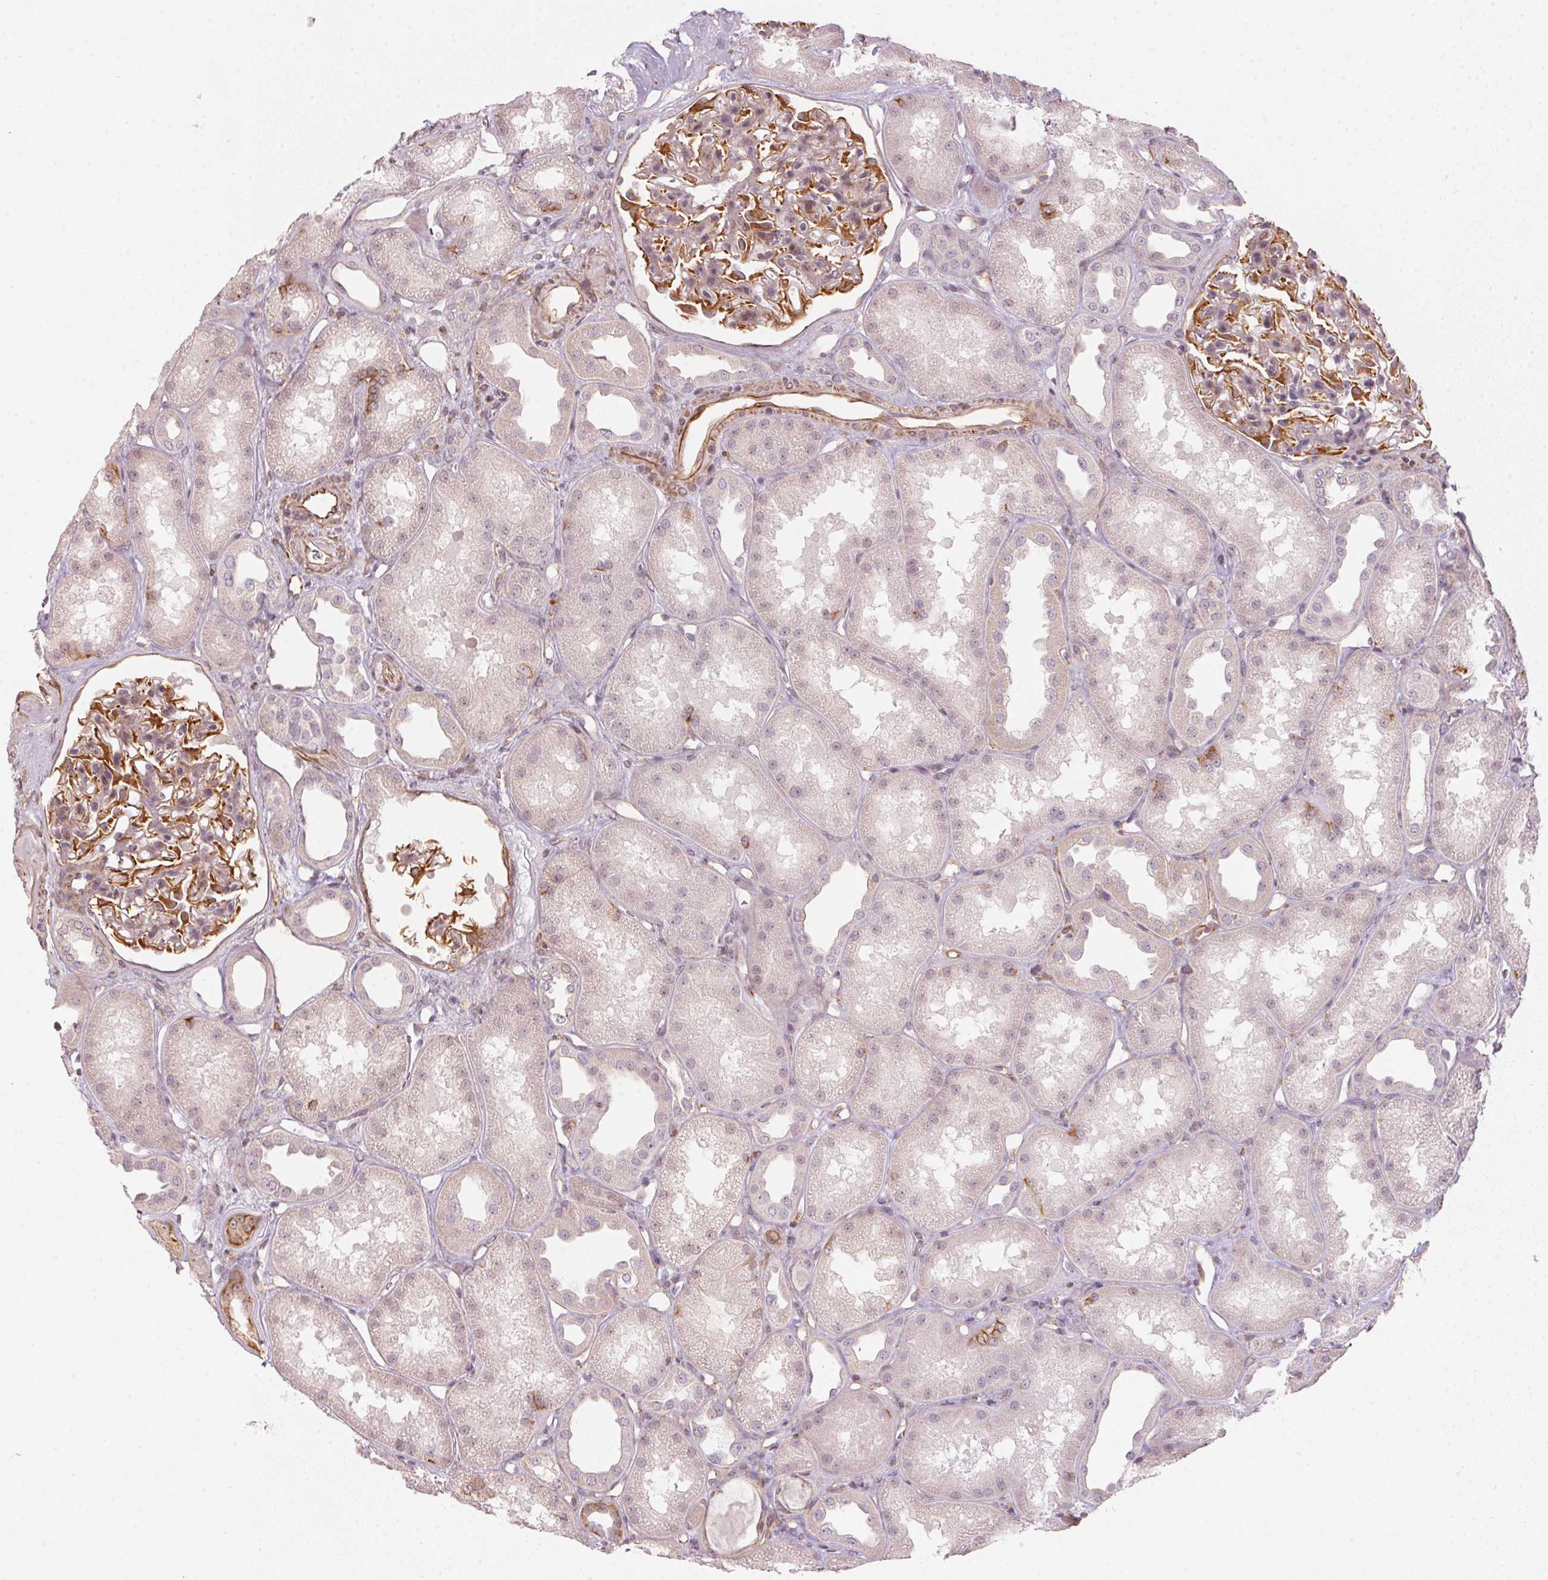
{"staining": {"intensity": "negative", "quantity": "none", "location": "none"}, "tissue": "kidney", "cell_type": "Cells in glomeruli", "image_type": "normal", "snomed": [{"axis": "morphology", "description": "Normal tissue, NOS"}, {"axis": "topography", "description": "Kidney"}], "caption": "A micrograph of human kidney is negative for staining in cells in glomeruli. (Immunohistochemistry, brightfield microscopy, high magnification).", "gene": "FOXR2", "patient": {"sex": "male", "age": 61}}